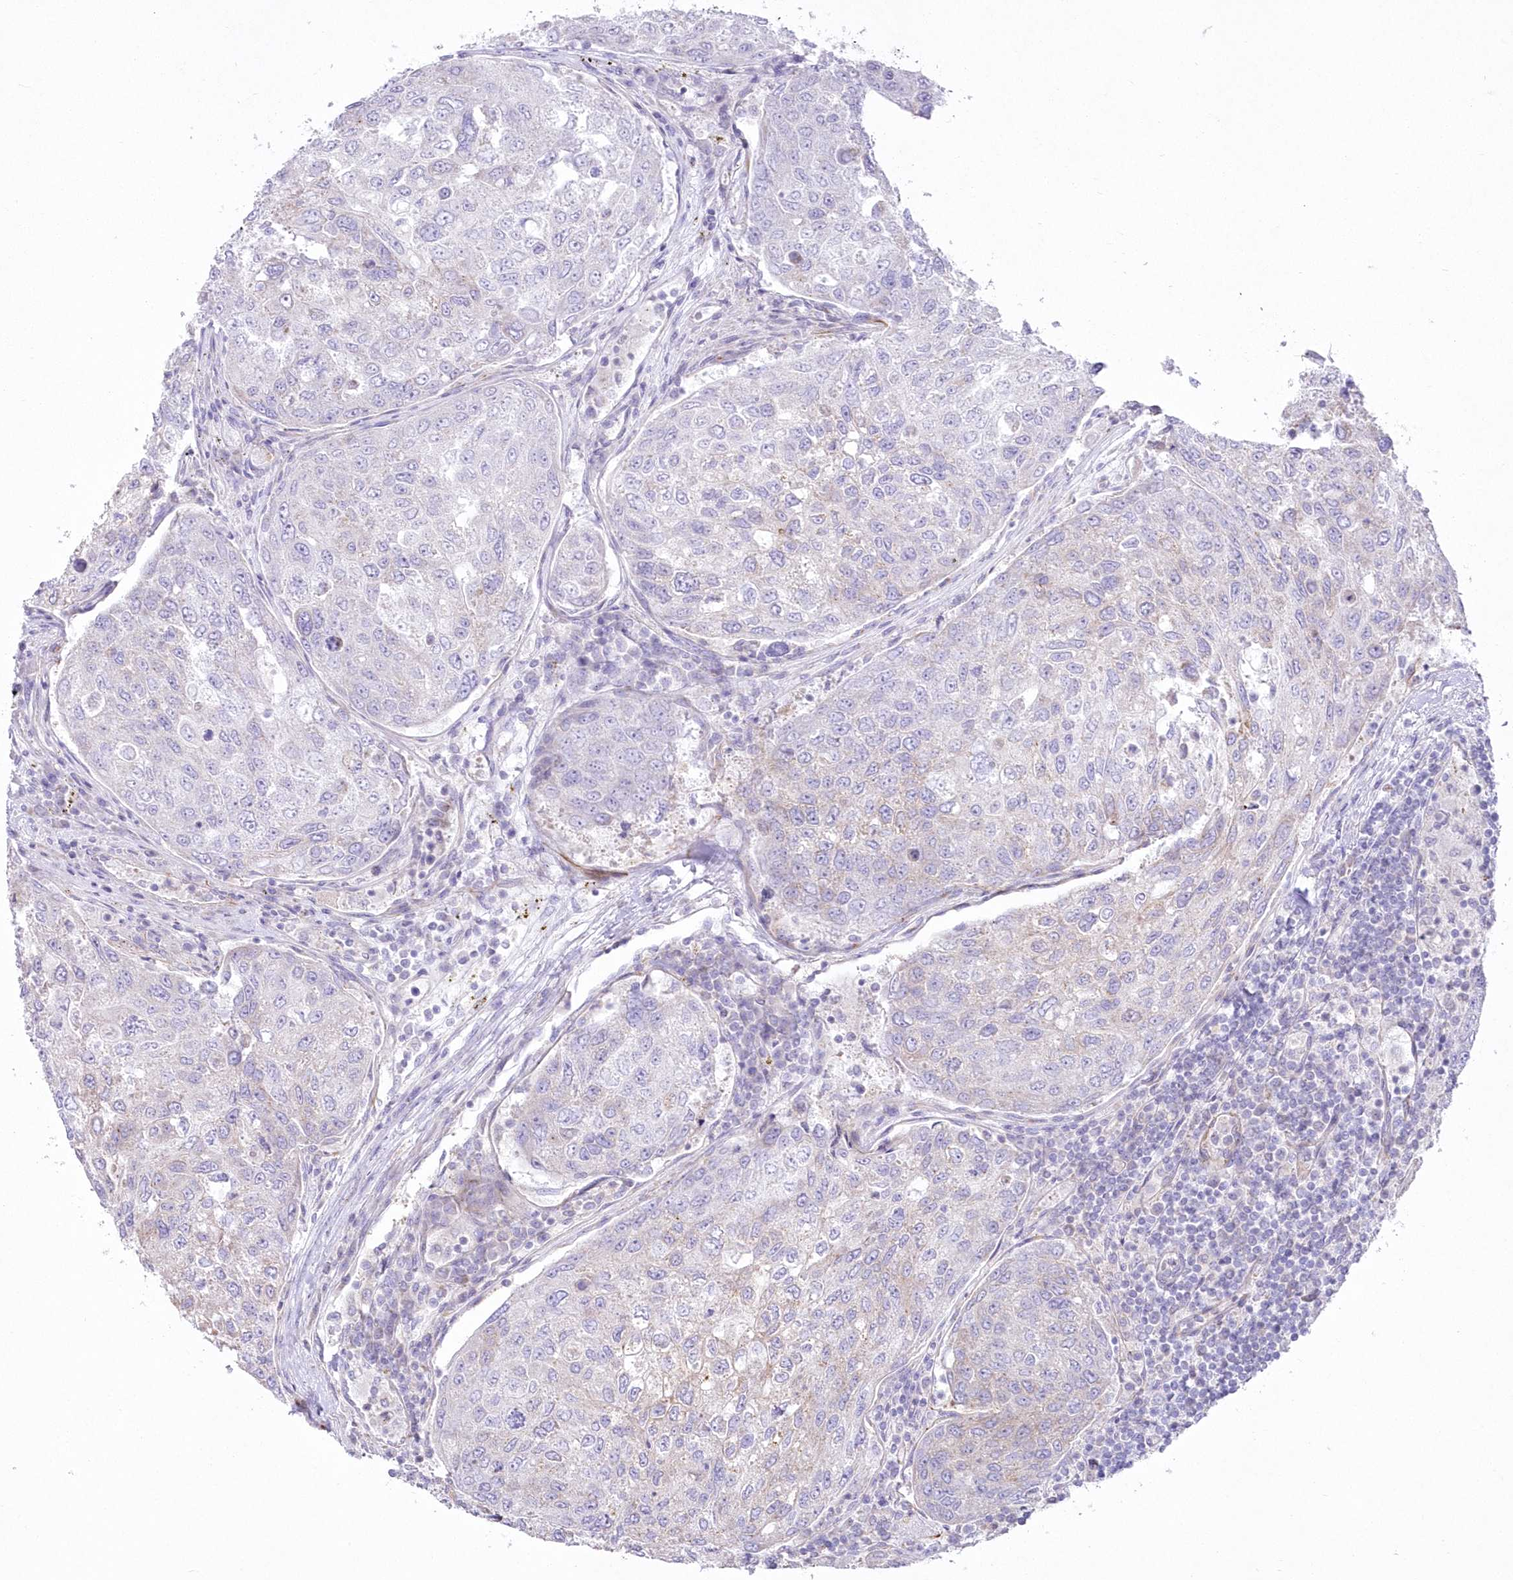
{"staining": {"intensity": "negative", "quantity": "none", "location": "none"}, "tissue": "urothelial cancer", "cell_type": "Tumor cells", "image_type": "cancer", "snomed": [{"axis": "morphology", "description": "Urothelial carcinoma, High grade"}, {"axis": "topography", "description": "Lymph node"}, {"axis": "topography", "description": "Urinary bladder"}], "caption": "This is an immunohistochemistry (IHC) photomicrograph of urothelial cancer. There is no positivity in tumor cells.", "gene": "ZNF843", "patient": {"sex": "male", "age": 51}}